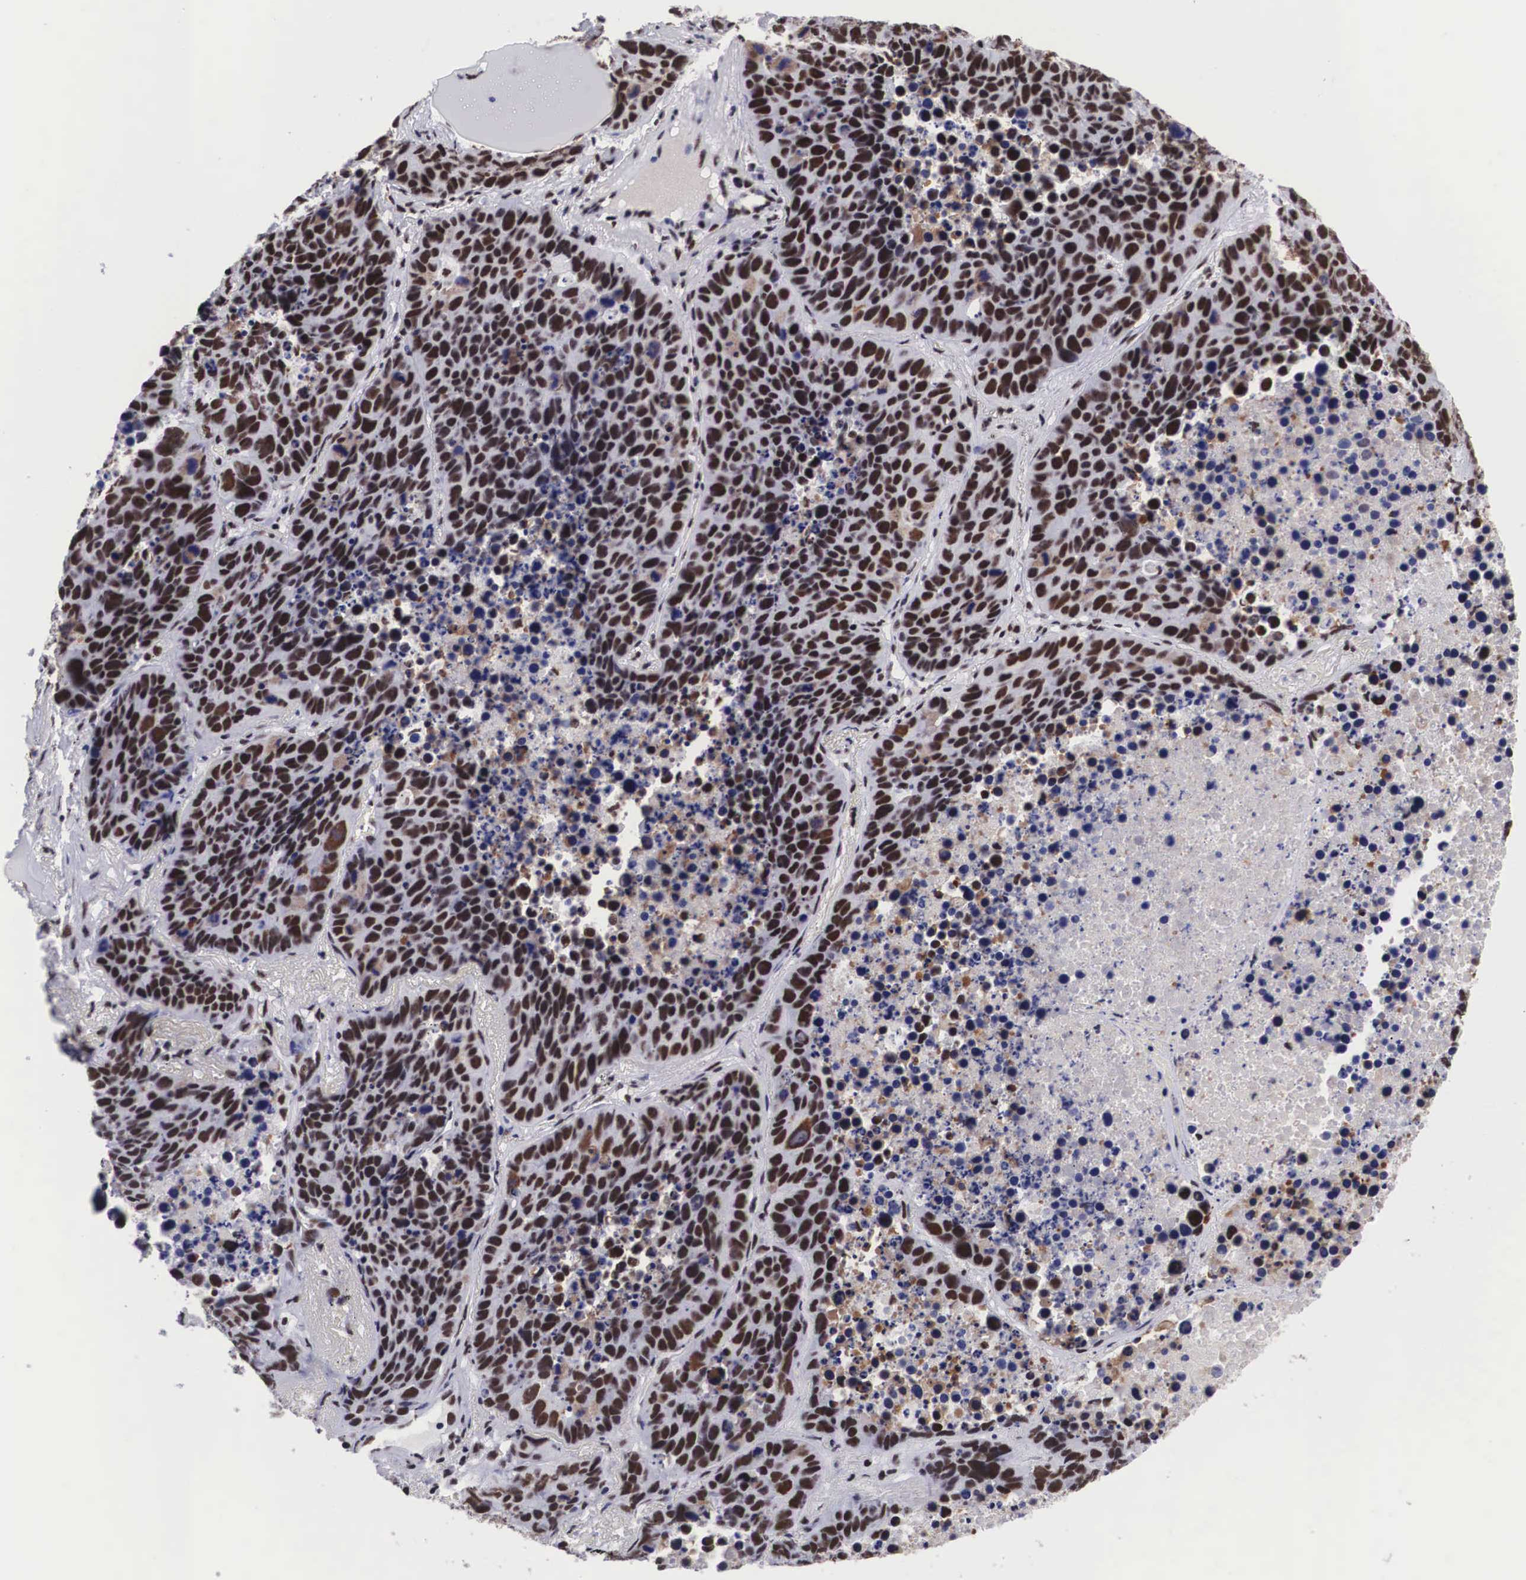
{"staining": {"intensity": "moderate", "quantity": ">75%", "location": "nuclear"}, "tissue": "lung cancer", "cell_type": "Tumor cells", "image_type": "cancer", "snomed": [{"axis": "morphology", "description": "Carcinoid, malignant, NOS"}, {"axis": "topography", "description": "Lung"}], "caption": "This photomicrograph reveals IHC staining of human lung cancer, with medium moderate nuclear expression in approximately >75% of tumor cells.", "gene": "SF3A1", "patient": {"sex": "male", "age": 60}}